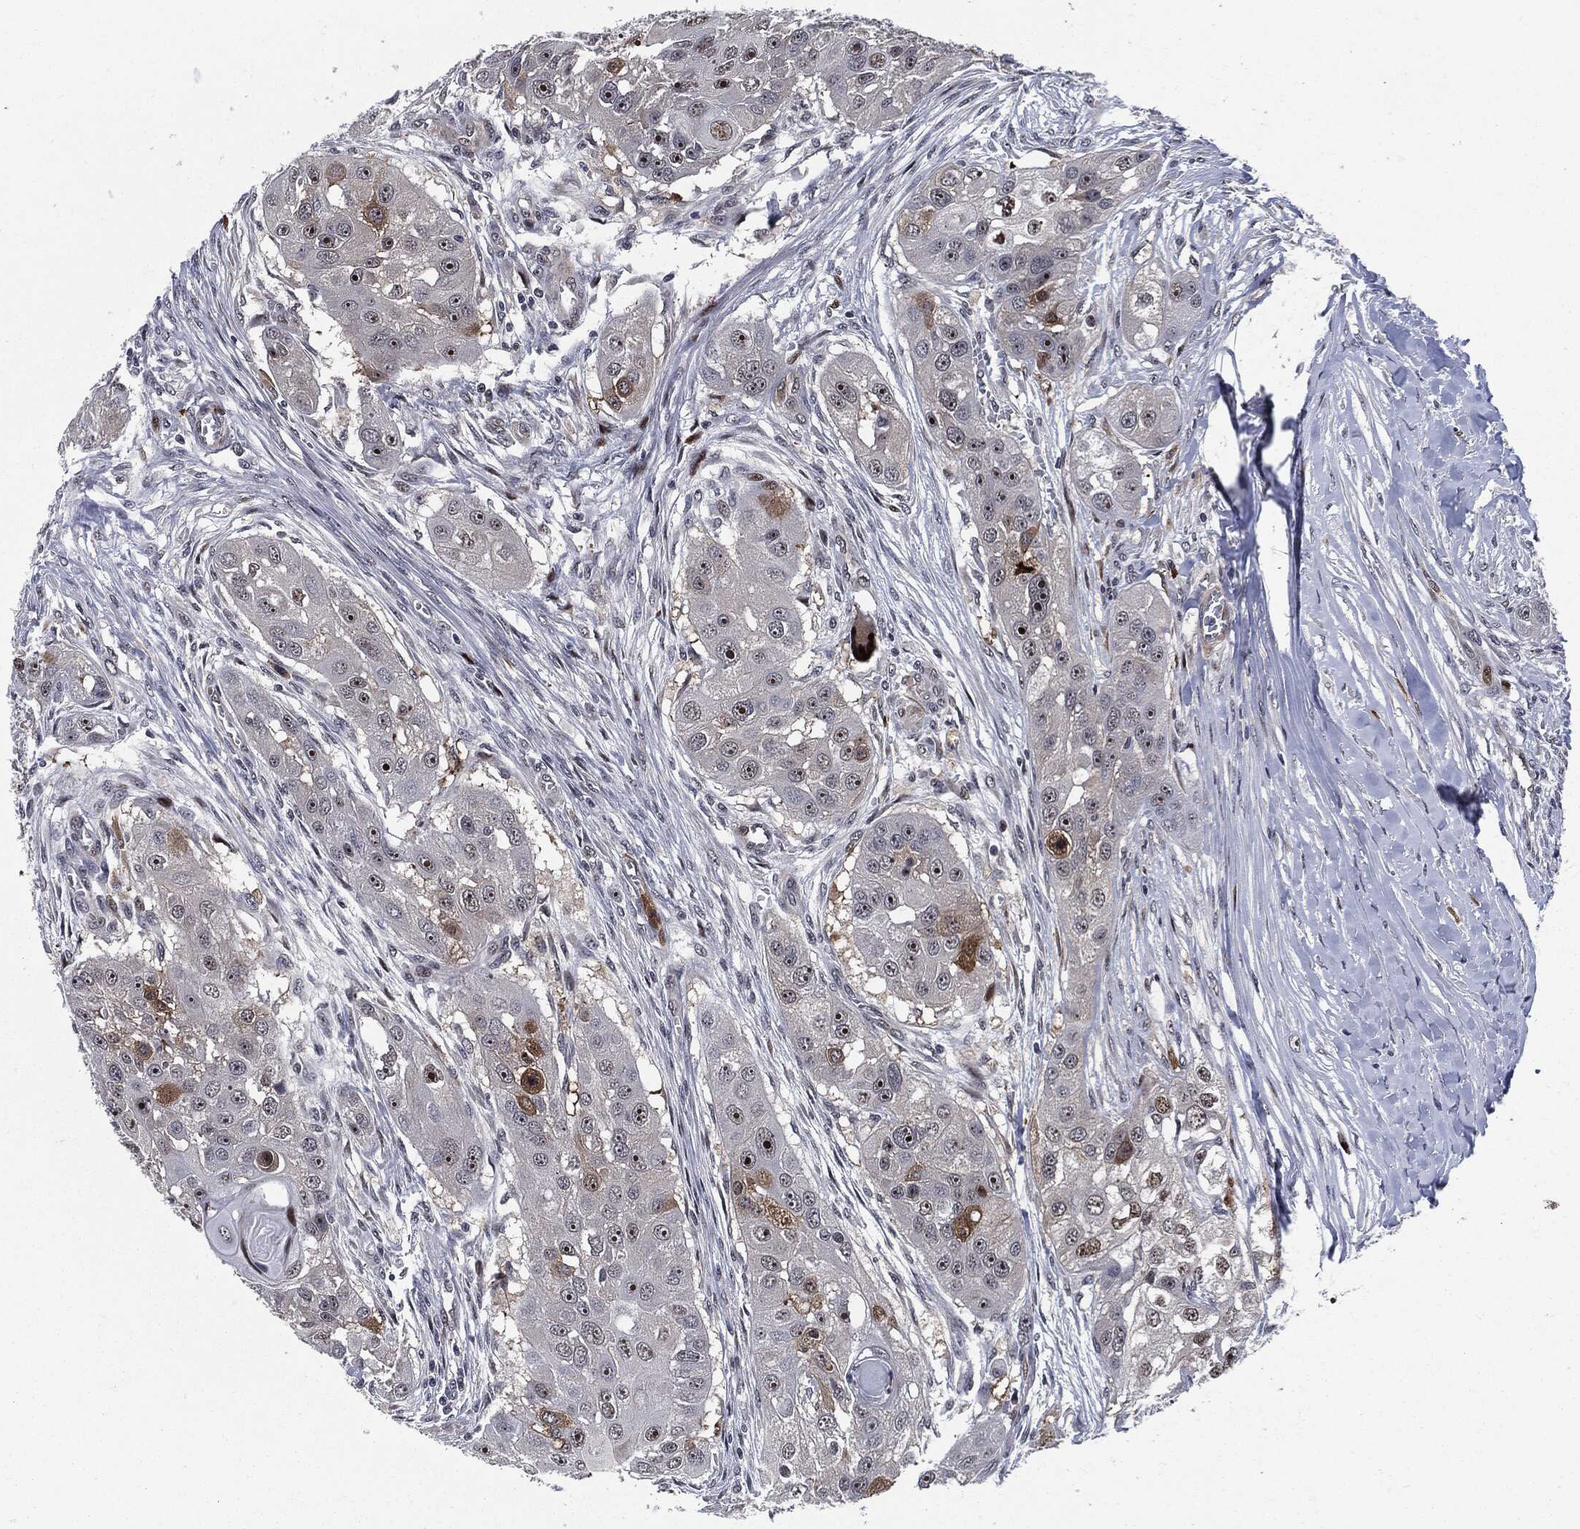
{"staining": {"intensity": "strong", "quantity": "25%-75%", "location": "nuclear"}, "tissue": "head and neck cancer", "cell_type": "Tumor cells", "image_type": "cancer", "snomed": [{"axis": "morphology", "description": "Normal tissue, NOS"}, {"axis": "morphology", "description": "Squamous cell carcinoma, NOS"}, {"axis": "topography", "description": "Skeletal muscle"}, {"axis": "topography", "description": "Head-Neck"}], "caption": "High-power microscopy captured an immunohistochemistry histopathology image of head and neck cancer (squamous cell carcinoma), revealing strong nuclear expression in approximately 25%-75% of tumor cells.", "gene": "AKT2", "patient": {"sex": "male", "age": 51}}